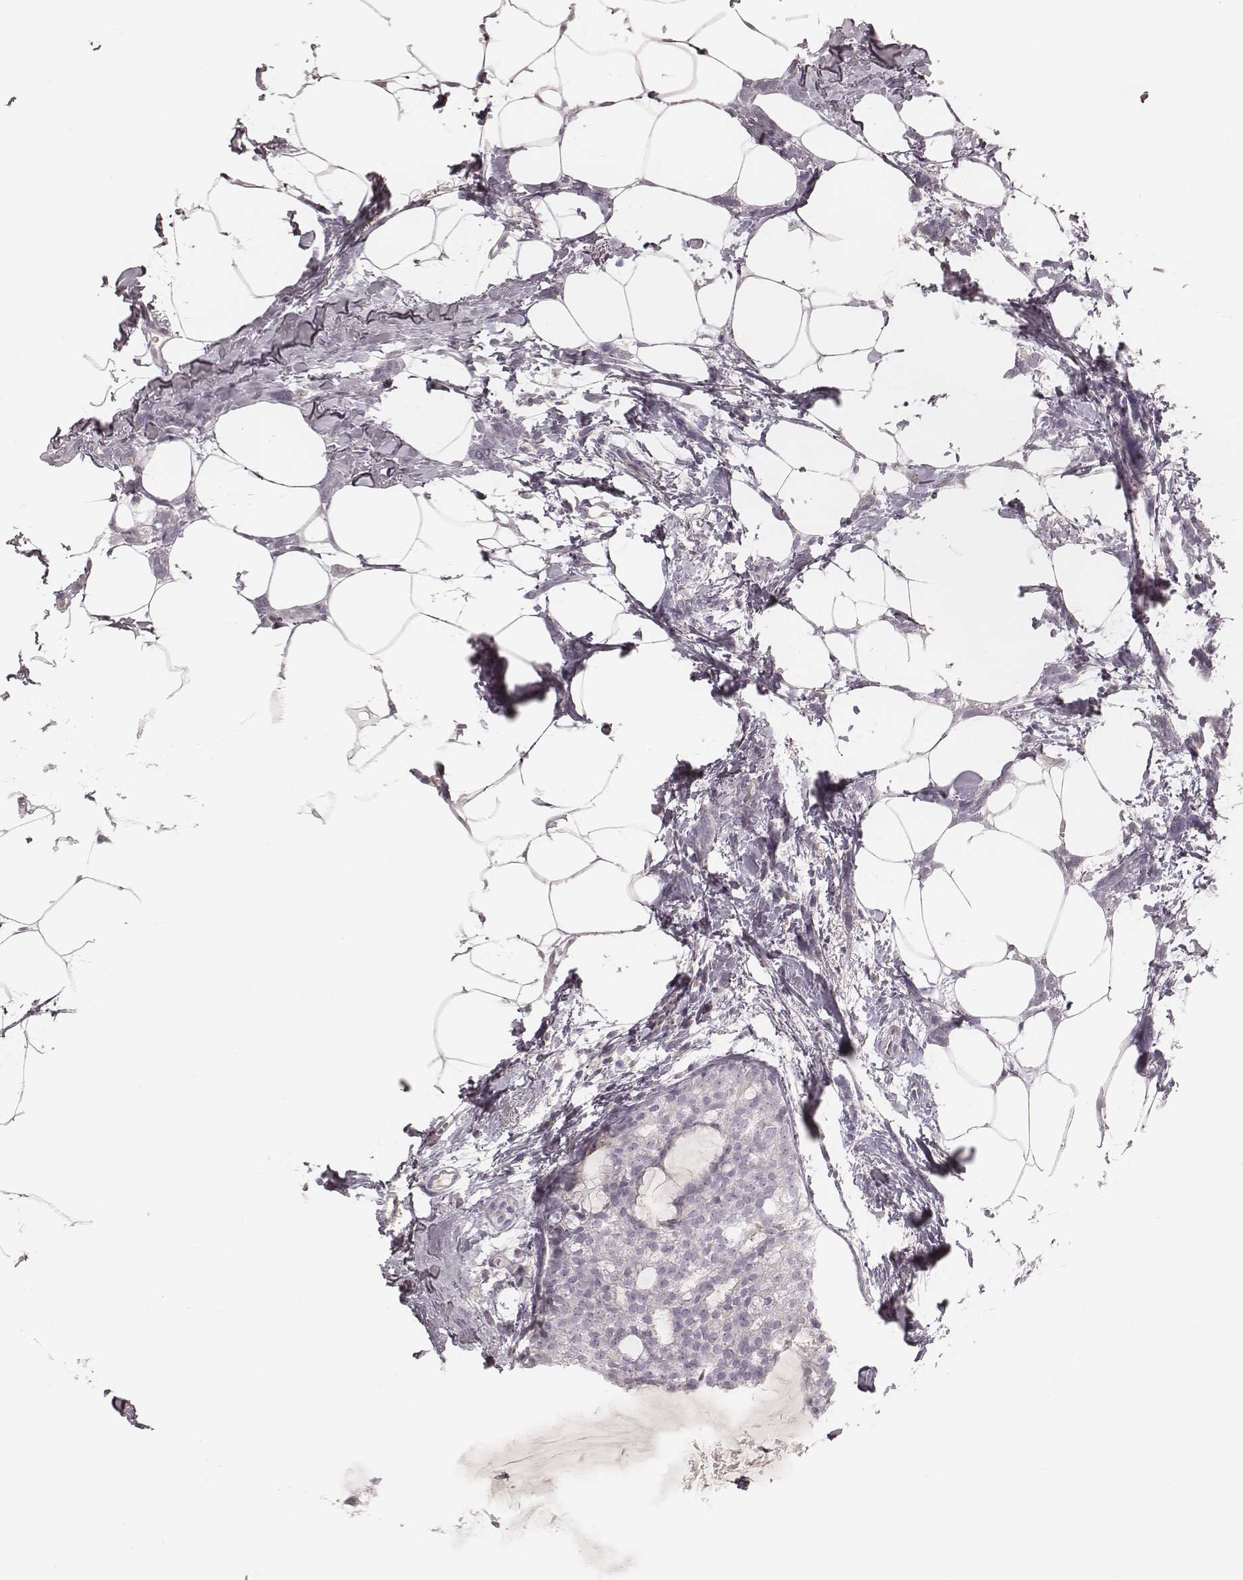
{"staining": {"intensity": "negative", "quantity": "none", "location": "none"}, "tissue": "breast cancer", "cell_type": "Tumor cells", "image_type": "cancer", "snomed": [{"axis": "morphology", "description": "Duct carcinoma"}, {"axis": "topography", "description": "Breast"}], "caption": "Tumor cells show no significant protein staining in breast cancer.", "gene": "MSX1", "patient": {"sex": "female", "age": 40}}